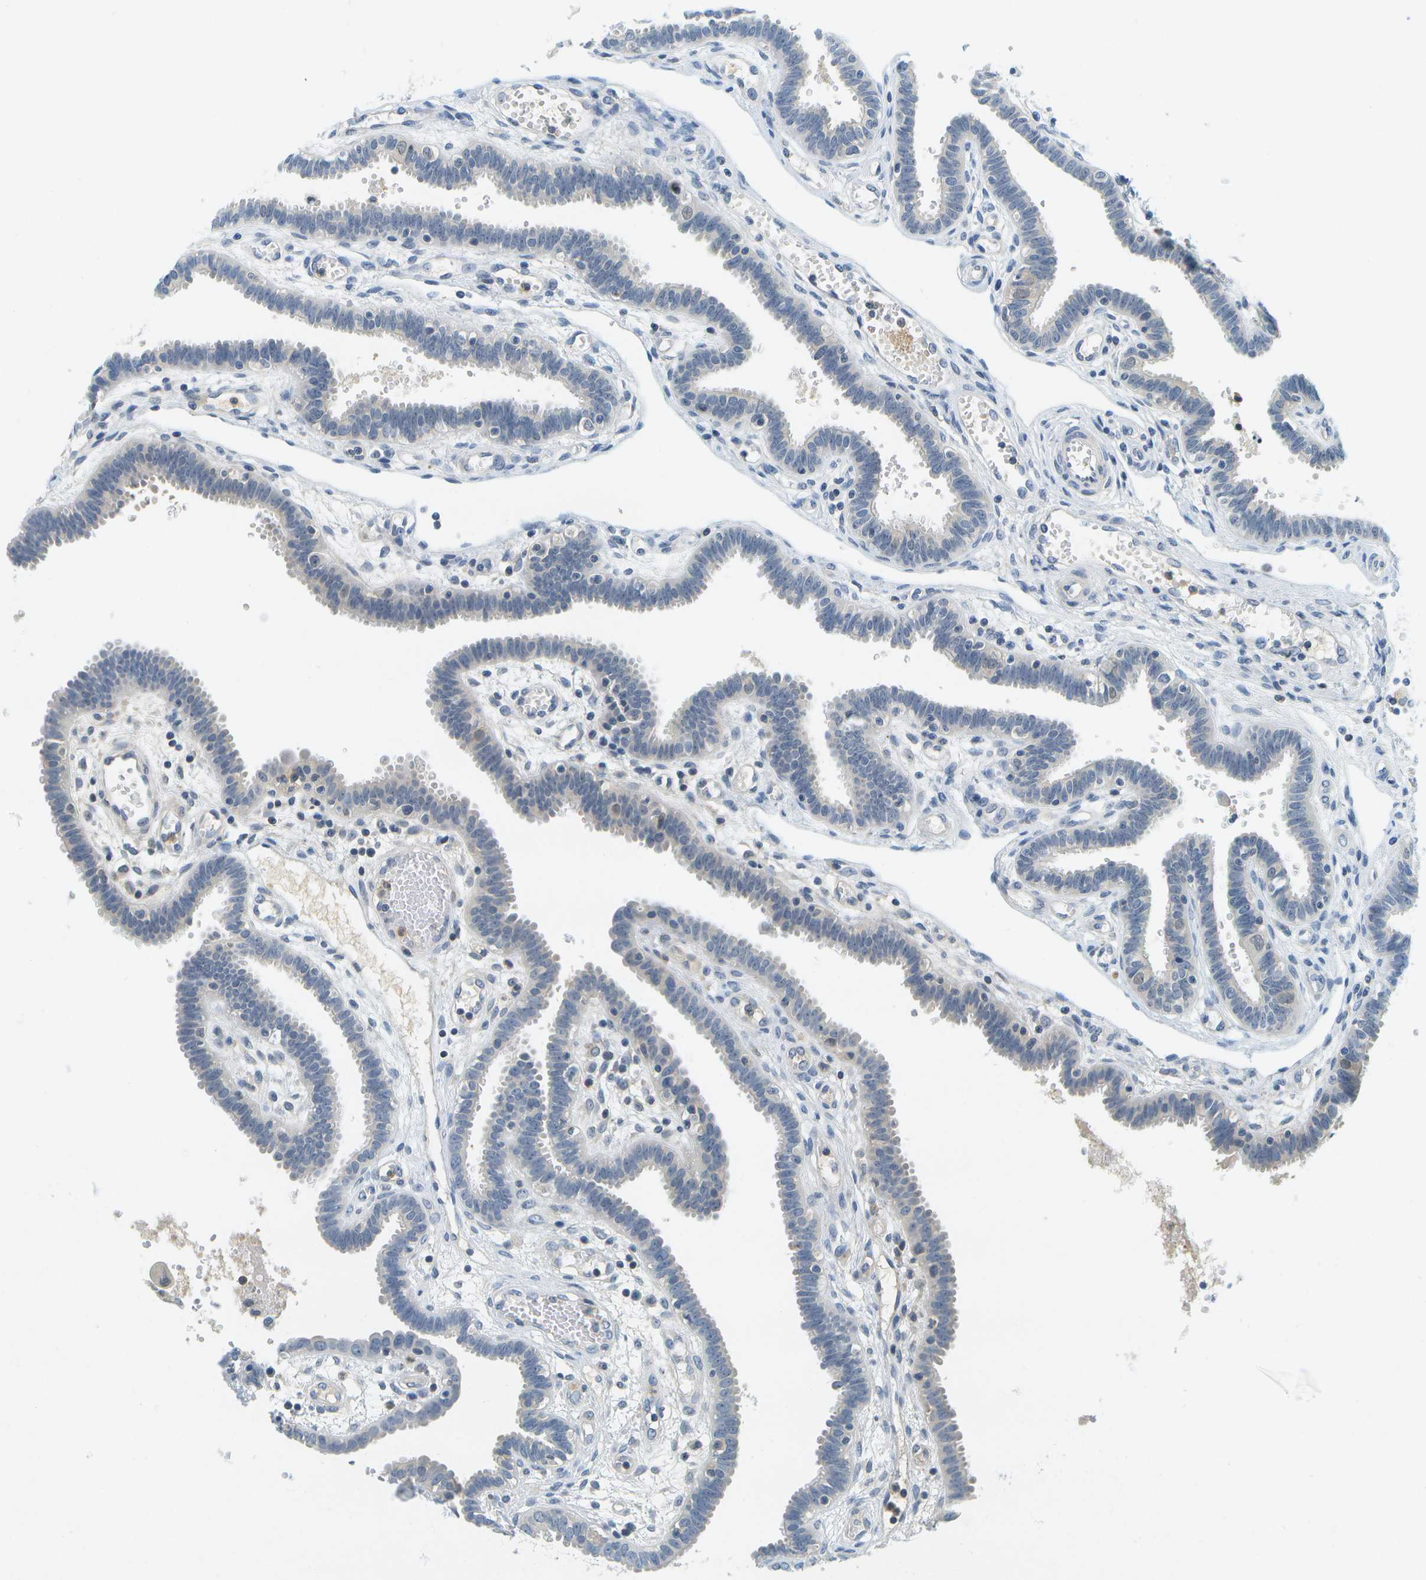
{"staining": {"intensity": "negative", "quantity": "none", "location": "none"}, "tissue": "fallopian tube", "cell_type": "Glandular cells", "image_type": "normal", "snomed": [{"axis": "morphology", "description": "Normal tissue, NOS"}, {"axis": "topography", "description": "Fallopian tube"}, {"axis": "topography", "description": "Placenta"}], "caption": "A high-resolution photomicrograph shows IHC staining of unremarkable fallopian tube, which exhibits no significant positivity in glandular cells. (Stains: DAB immunohistochemistry with hematoxylin counter stain, Microscopy: brightfield microscopy at high magnification).", "gene": "RASGRP2", "patient": {"sex": "female", "age": 32}}